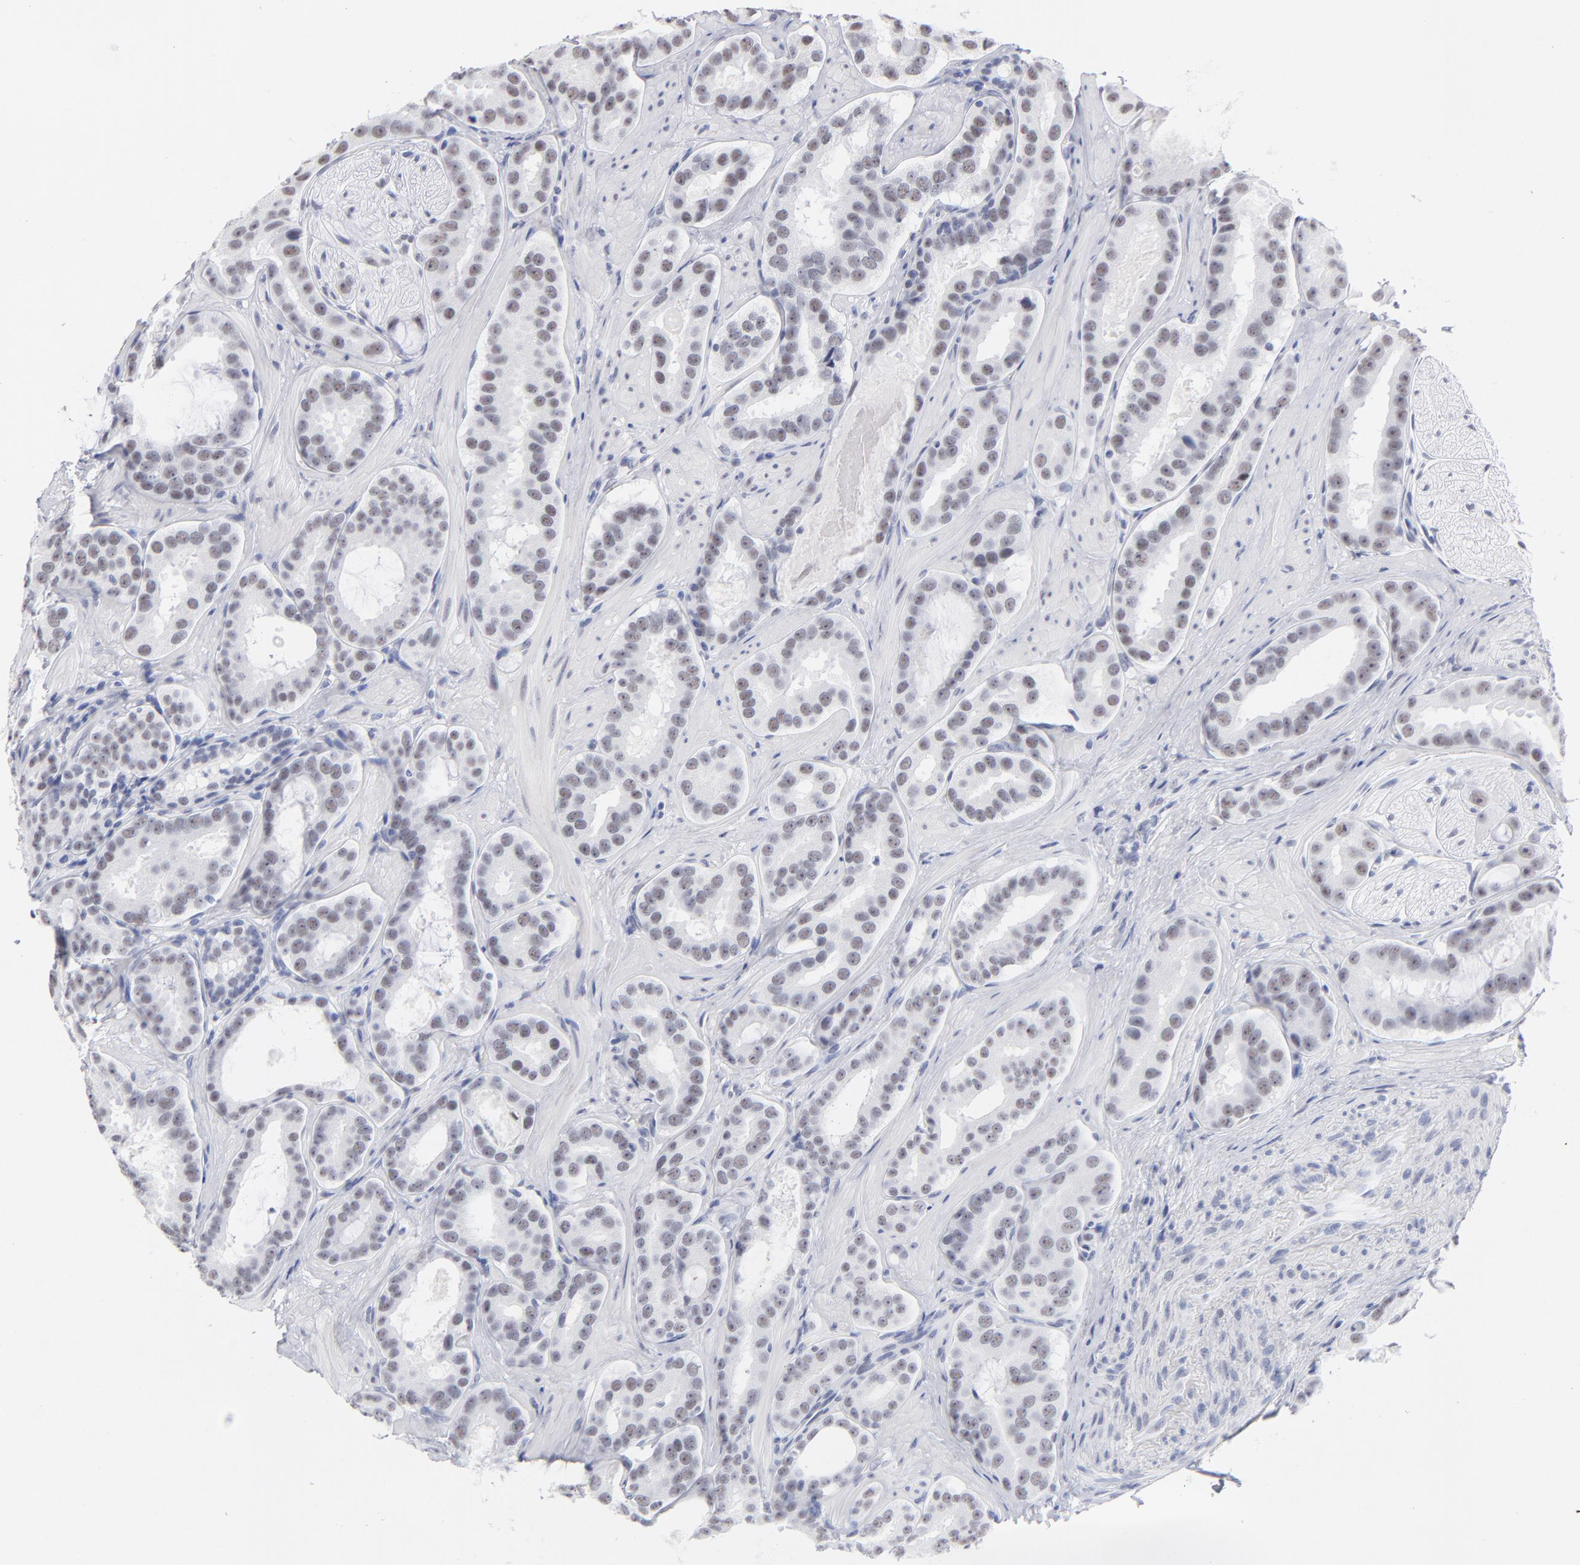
{"staining": {"intensity": "weak", "quantity": "25%-75%", "location": "nuclear"}, "tissue": "prostate cancer", "cell_type": "Tumor cells", "image_type": "cancer", "snomed": [{"axis": "morphology", "description": "Adenocarcinoma, Low grade"}, {"axis": "topography", "description": "Prostate"}], "caption": "Prostate low-grade adenocarcinoma was stained to show a protein in brown. There is low levels of weak nuclear positivity in approximately 25%-75% of tumor cells.", "gene": "SNRPB", "patient": {"sex": "male", "age": 59}}